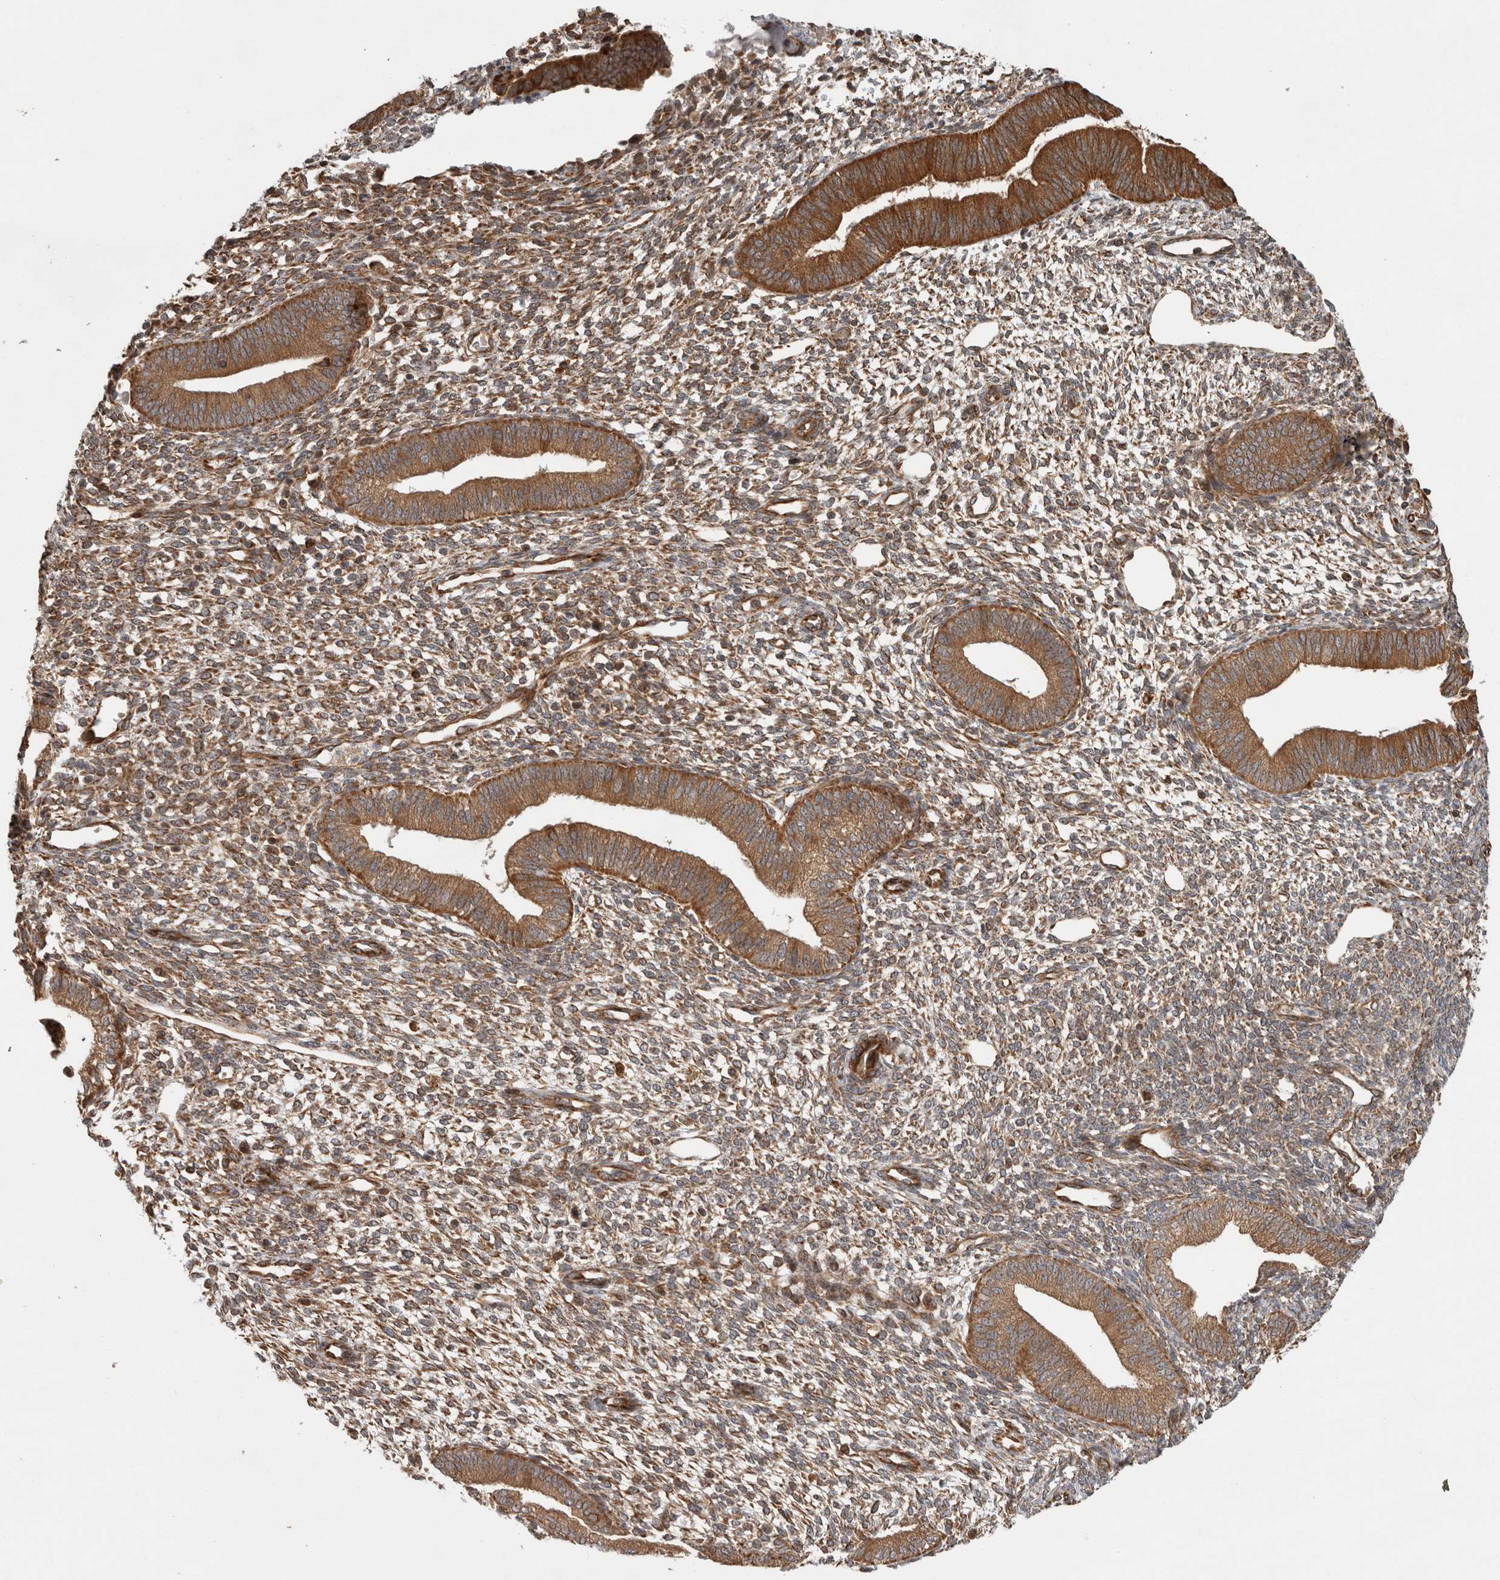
{"staining": {"intensity": "moderate", "quantity": ">75%", "location": "cytoplasmic/membranous"}, "tissue": "endometrium", "cell_type": "Cells in endometrial stroma", "image_type": "normal", "snomed": [{"axis": "morphology", "description": "Normal tissue, NOS"}, {"axis": "topography", "description": "Endometrium"}], "caption": "Cells in endometrial stroma display medium levels of moderate cytoplasmic/membranous positivity in approximately >75% of cells in benign human endometrium.", "gene": "TUBD1", "patient": {"sex": "female", "age": 46}}